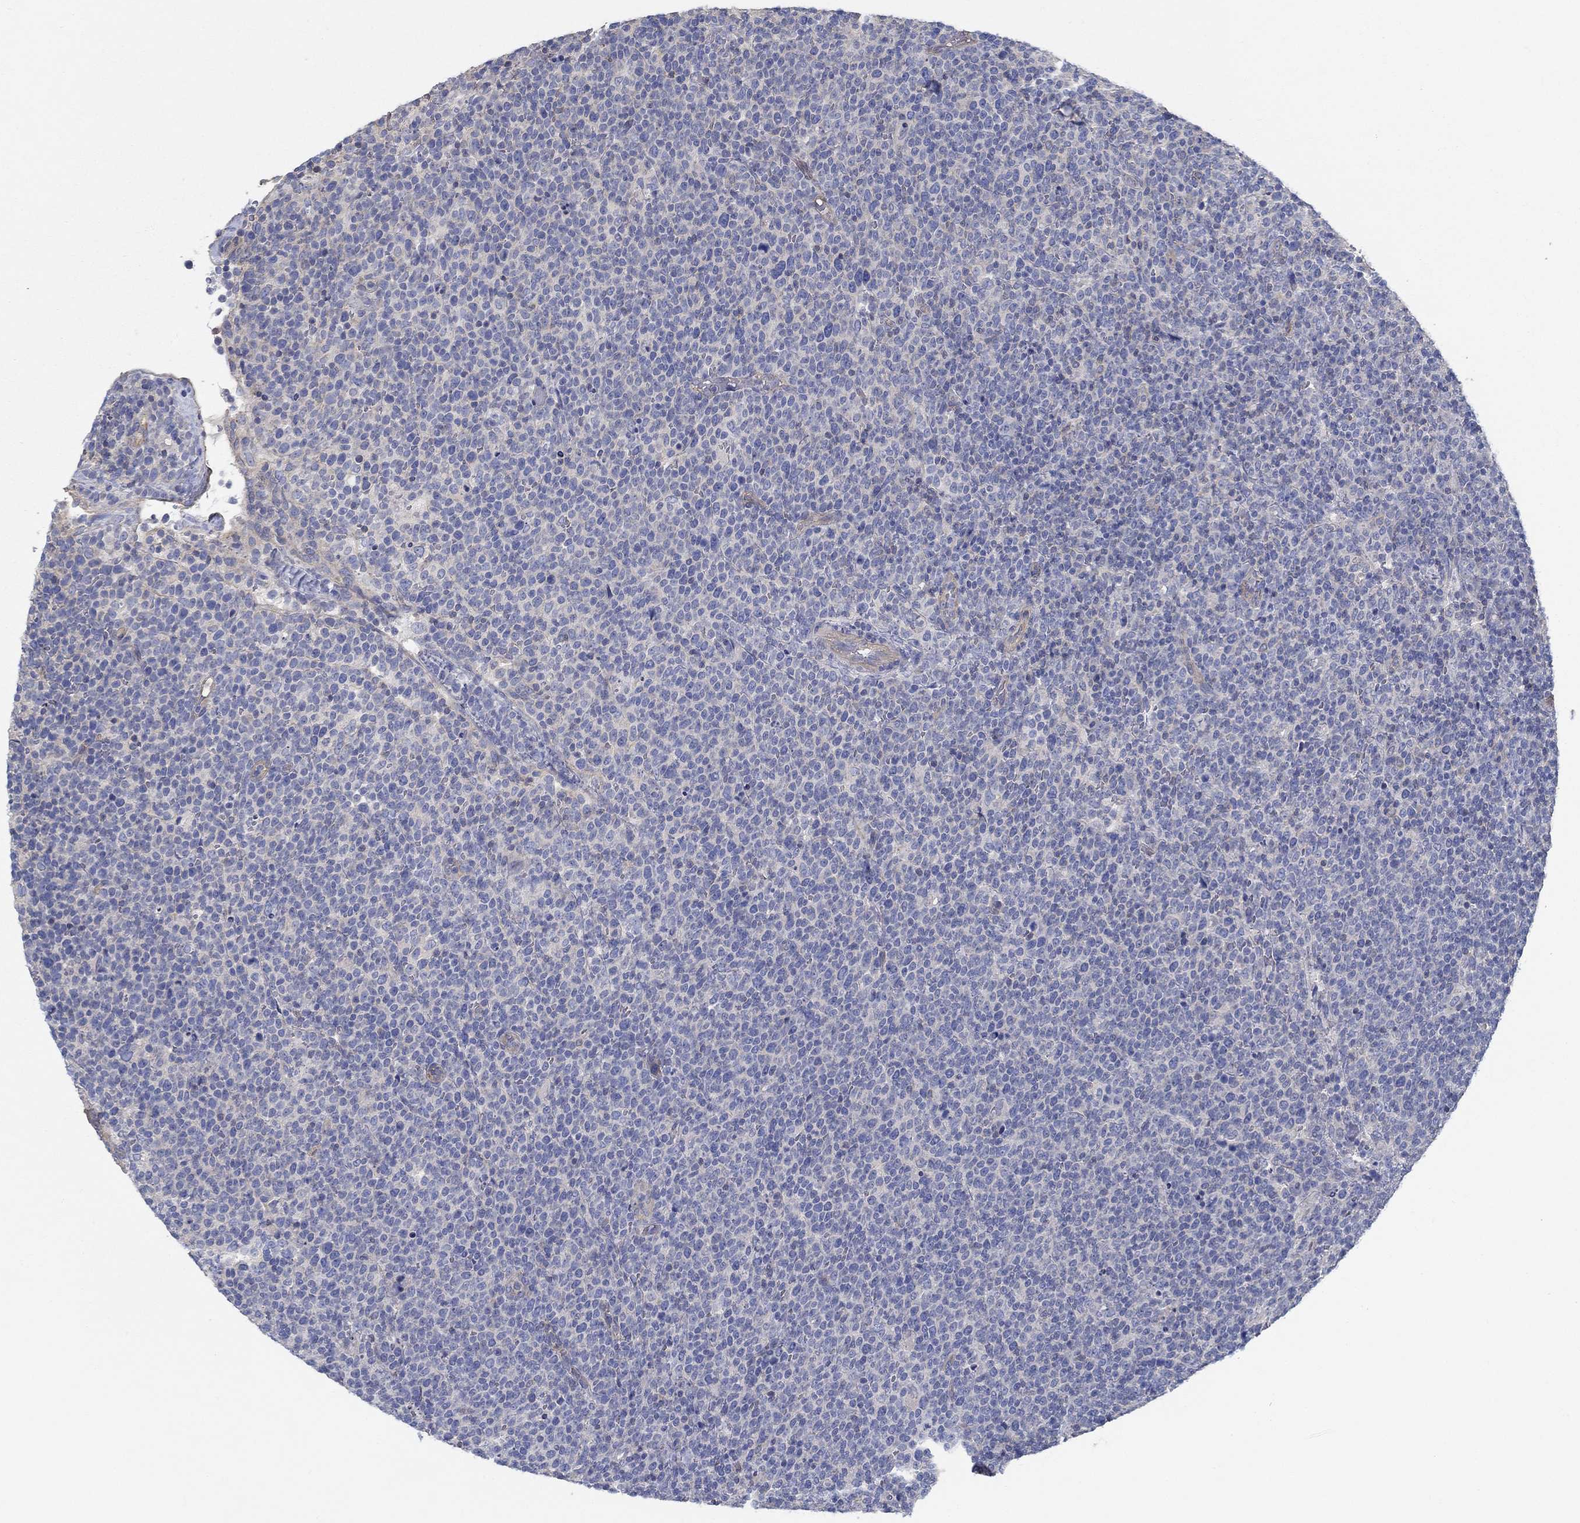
{"staining": {"intensity": "negative", "quantity": "none", "location": "none"}, "tissue": "lymphoma", "cell_type": "Tumor cells", "image_type": "cancer", "snomed": [{"axis": "morphology", "description": "Malignant lymphoma, non-Hodgkin's type, High grade"}, {"axis": "topography", "description": "Lymph node"}], "caption": "There is no significant staining in tumor cells of high-grade malignant lymphoma, non-Hodgkin's type.", "gene": "BBOF1", "patient": {"sex": "male", "age": 61}}